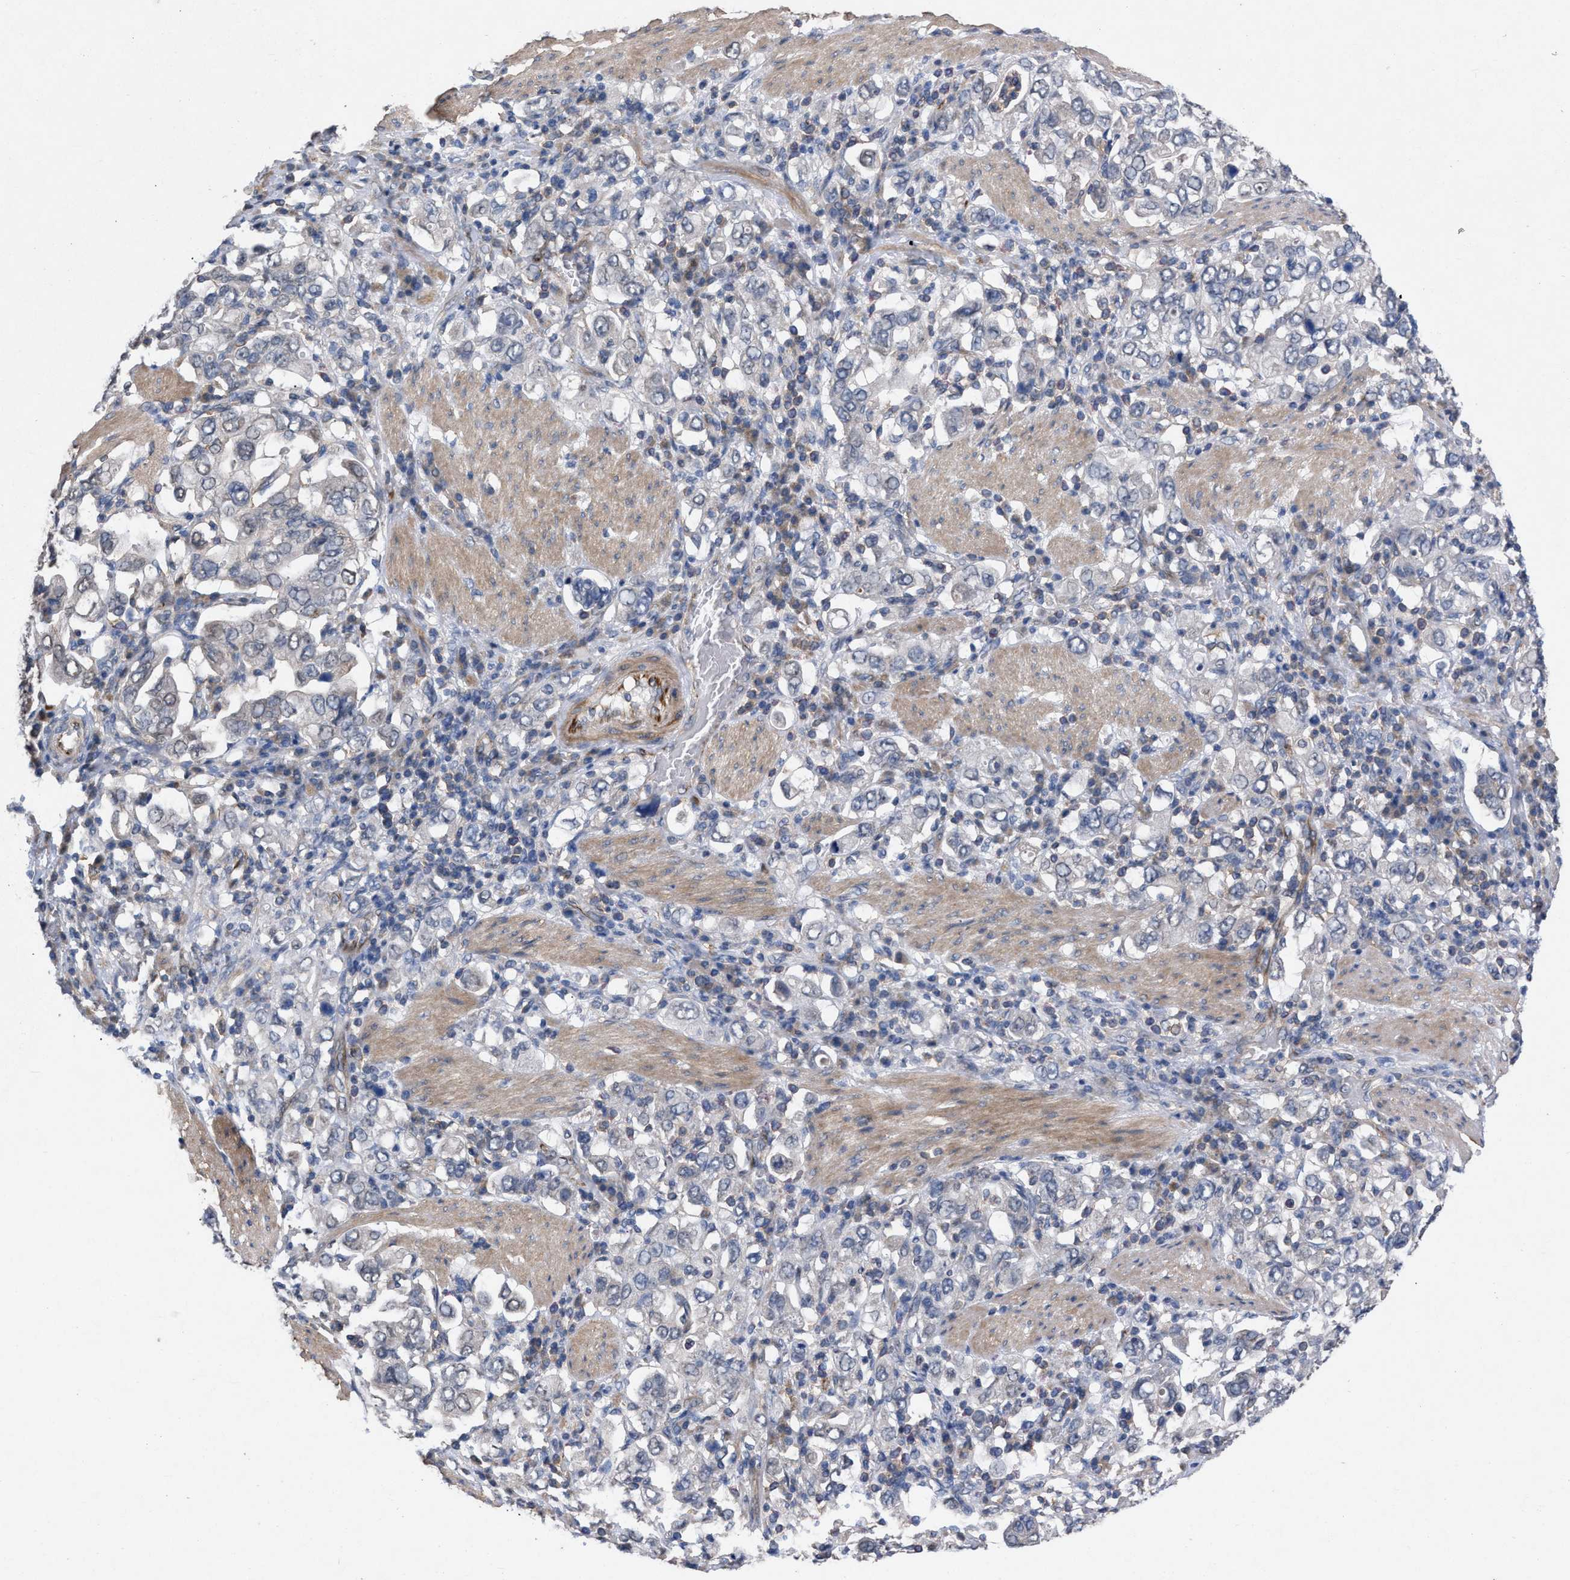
{"staining": {"intensity": "negative", "quantity": "none", "location": "none"}, "tissue": "stomach cancer", "cell_type": "Tumor cells", "image_type": "cancer", "snomed": [{"axis": "morphology", "description": "Adenocarcinoma, NOS"}, {"axis": "topography", "description": "Stomach, upper"}], "caption": "Immunohistochemistry image of neoplastic tissue: stomach cancer (adenocarcinoma) stained with DAB (3,3'-diaminobenzidine) shows no significant protein expression in tumor cells.", "gene": "TMEM131", "patient": {"sex": "male", "age": 62}}